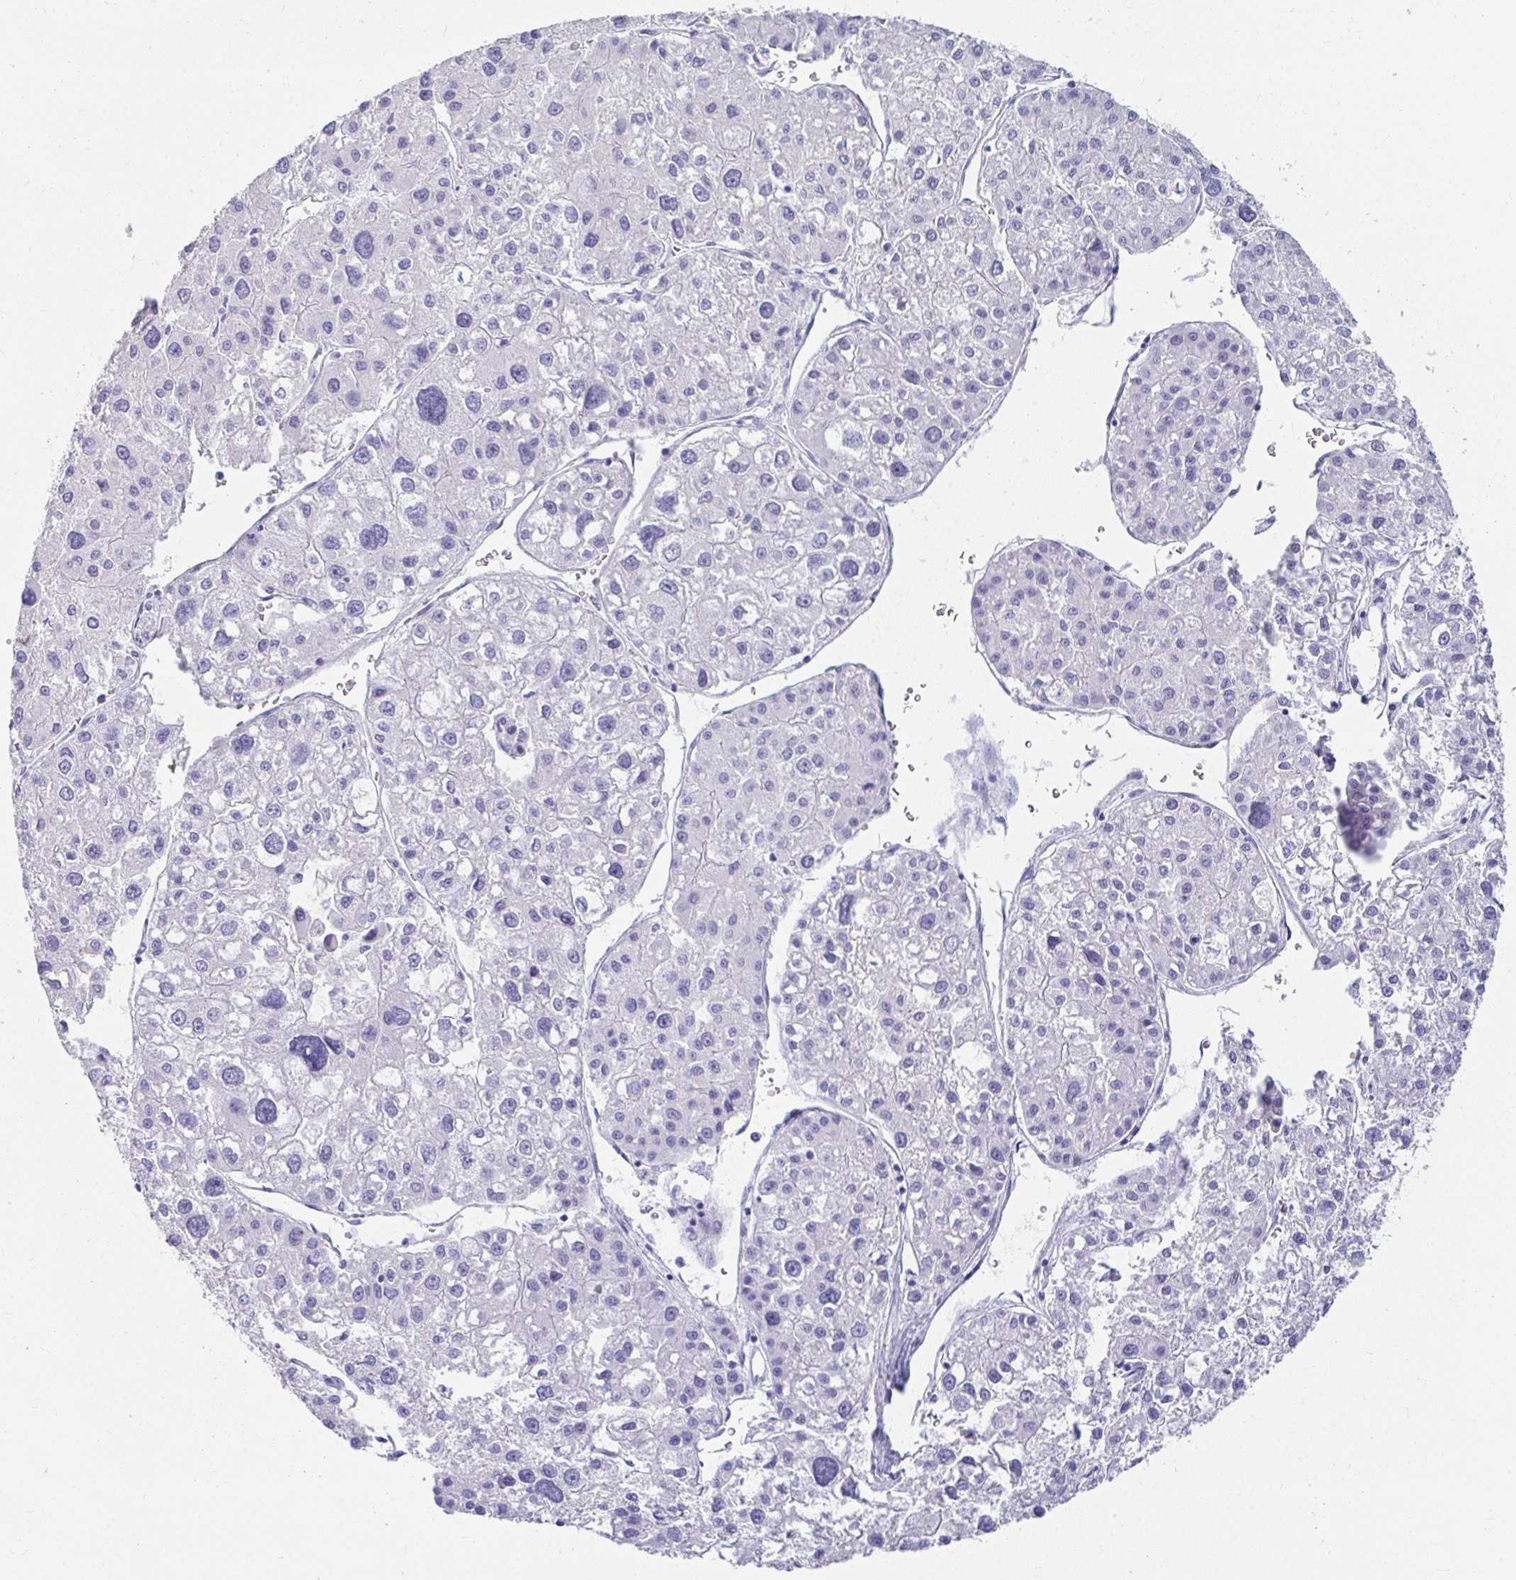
{"staining": {"intensity": "negative", "quantity": "none", "location": "none"}, "tissue": "liver cancer", "cell_type": "Tumor cells", "image_type": "cancer", "snomed": [{"axis": "morphology", "description": "Carcinoma, Hepatocellular, NOS"}, {"axis": "topography", "description": "Liver"}], "caption": "High power microscopy photomicrograph of an IHC photomicrograph of liver hepatocellular carcinoma, revealing no significant expression in tumor cells.", "gene": "DPEP3", "patient": {"sex": "male", "age": 73}}